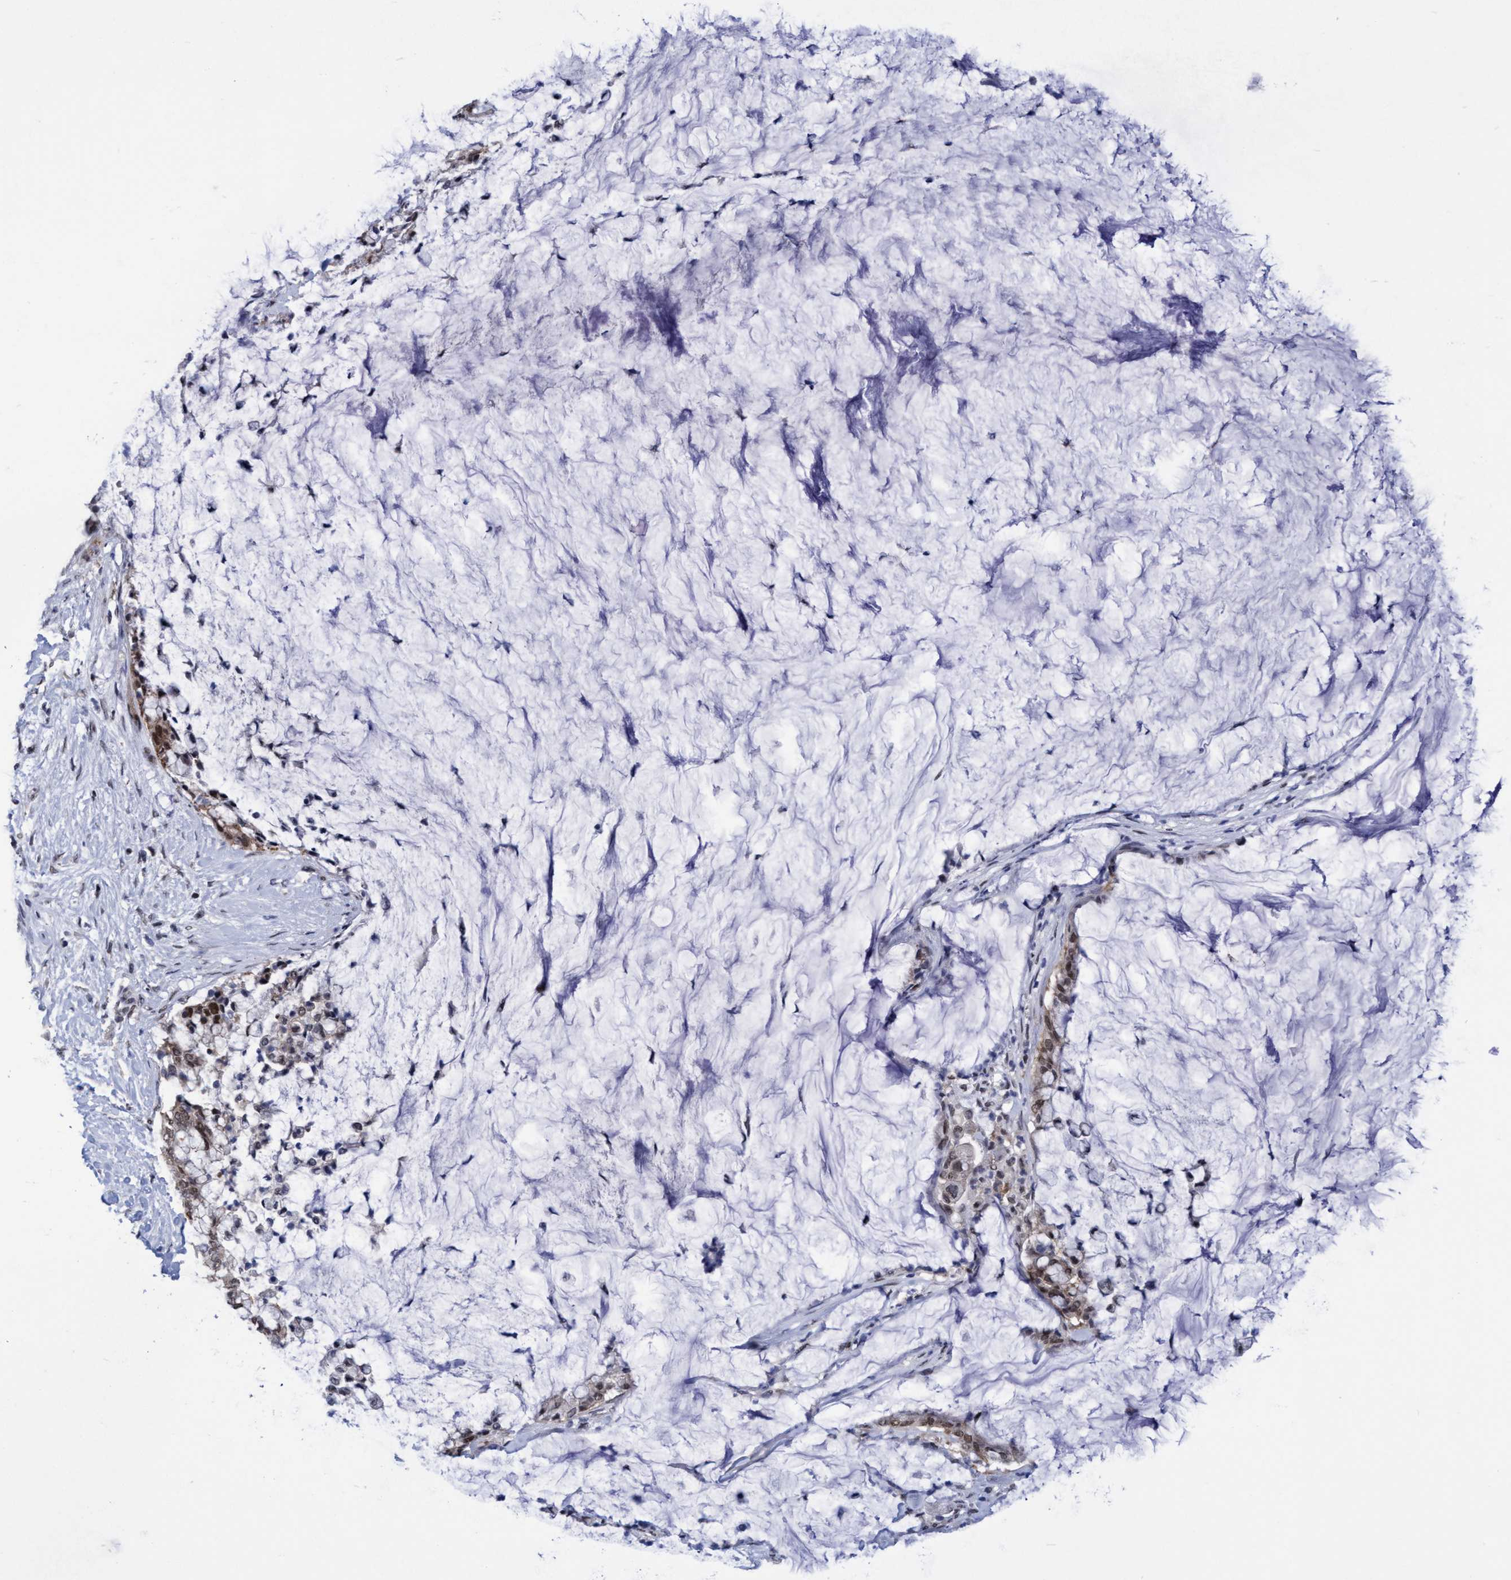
{"staining": {"intensity": "moderate", "quantity": "<25%", "location": "nuclear"}, "tissue": "pancreatic cancer", "cell_type": "Tumor cells", "image_type": "cancer", "snomed": [{"axis": "morphology", "description": "Adenocarcinoma, NOS"}, {"axis": "topography", "description": "Pancreas"}], "caption": "Immunohistochemical staining of human pancreatic adenocarcinoma demonstrates low levels of moderate nuclear staining in approximately <25% of tumor cells.", "gene": "C9orf78", "patient": {"sex": "male", "age": 41}}